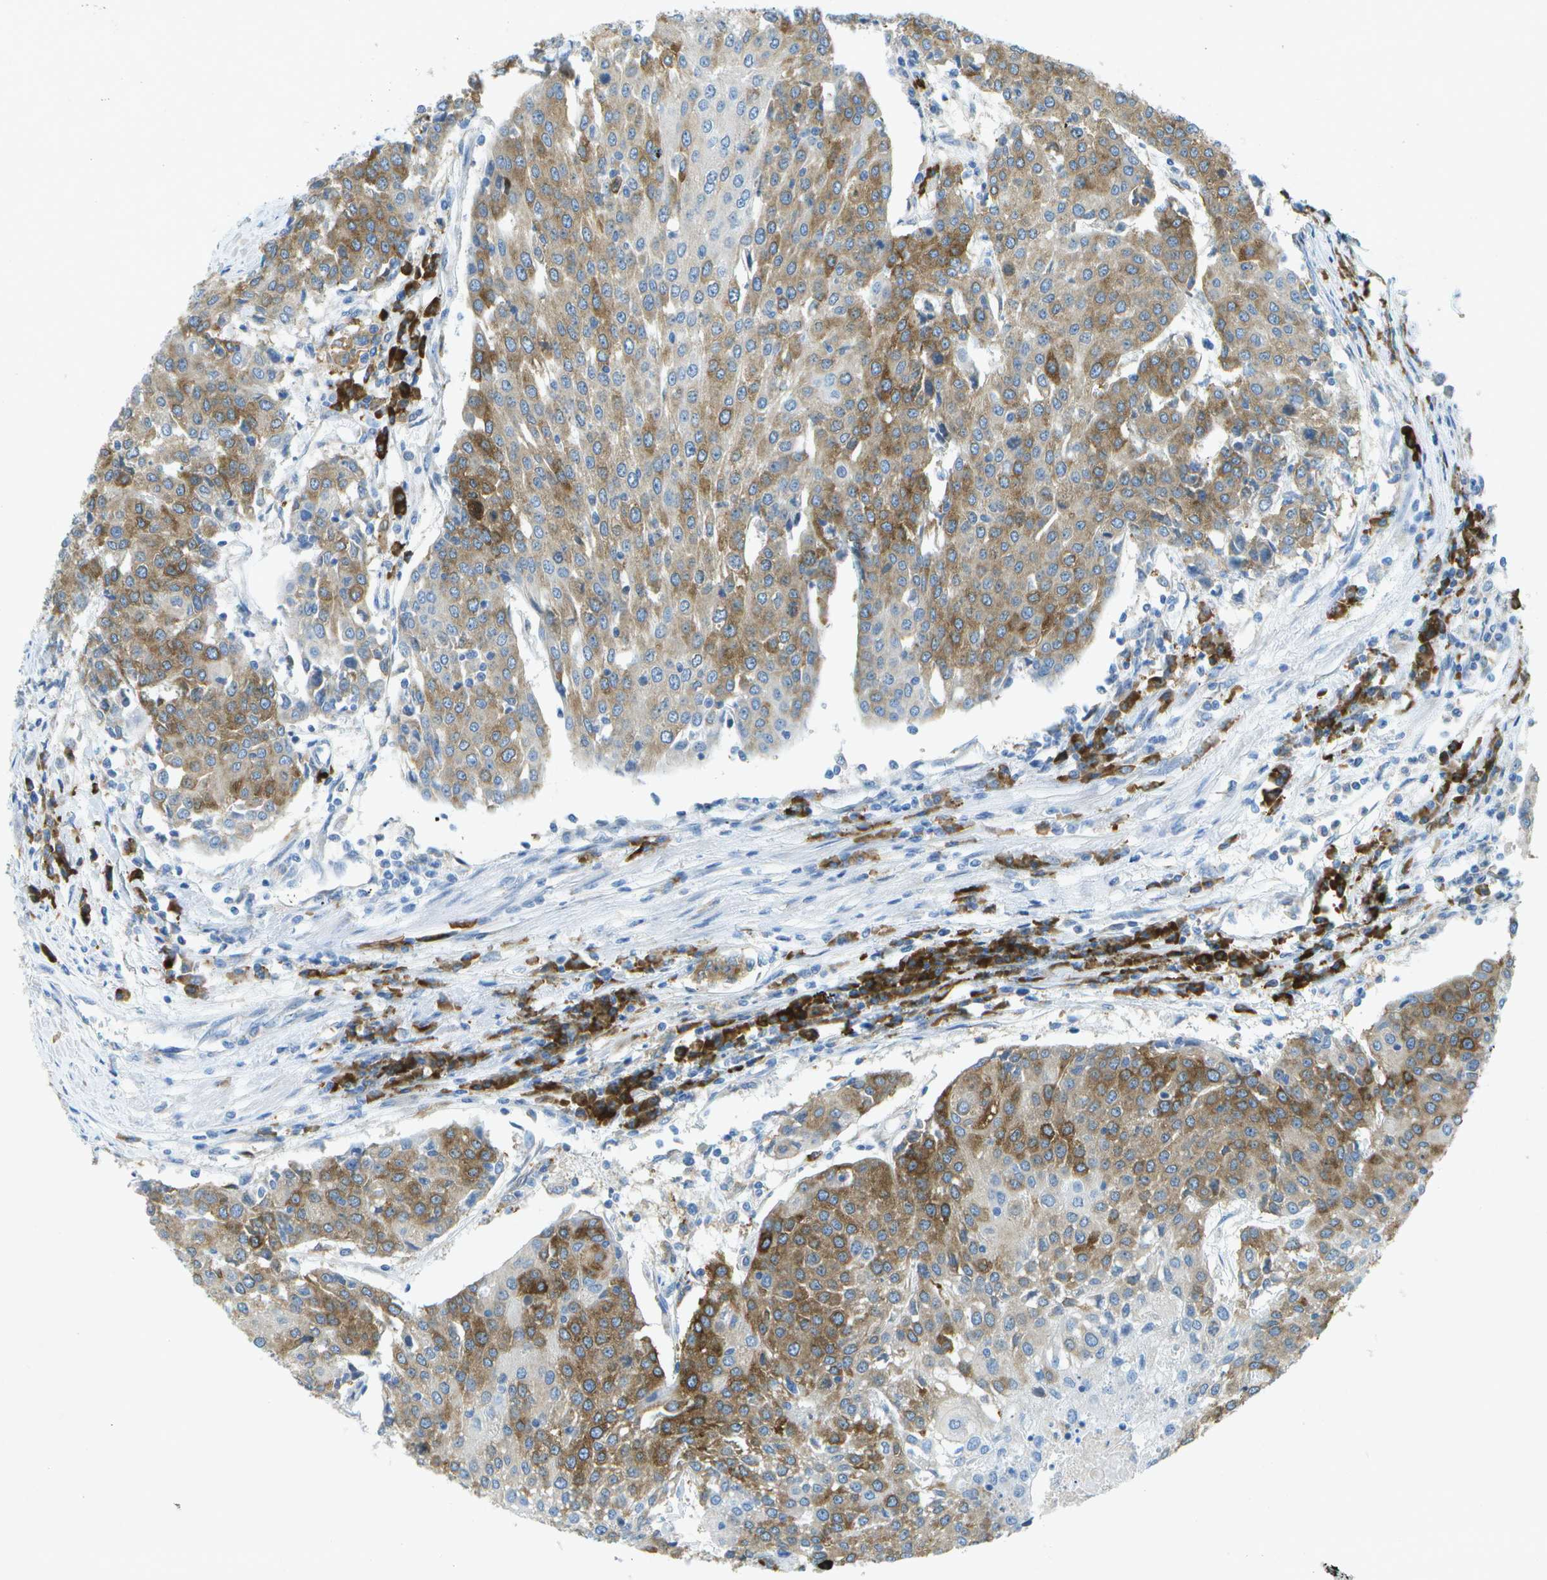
{"staining": {"intensity": "moderate", "quantity": "25%-75%", "location": "cytoplasmic/membranous"}, "tissue": "urothelial cancer", "cell_type": "Tumor cells", "image_type": "cancer", "snomed": [{"axis": "morphology", "description": "Urothelial carcinoma, High grade"}, {"axis": "topography", "description": "Urinary bladder"}], "caption": "A photomicrograph of urothelial carcinoma (high-grade) stained for a protein shows moderate cytoplasmic/membranous brown staining in tumor cells.", "gene": "WNK2", "patient": {"sex": "female", "age": 85}}